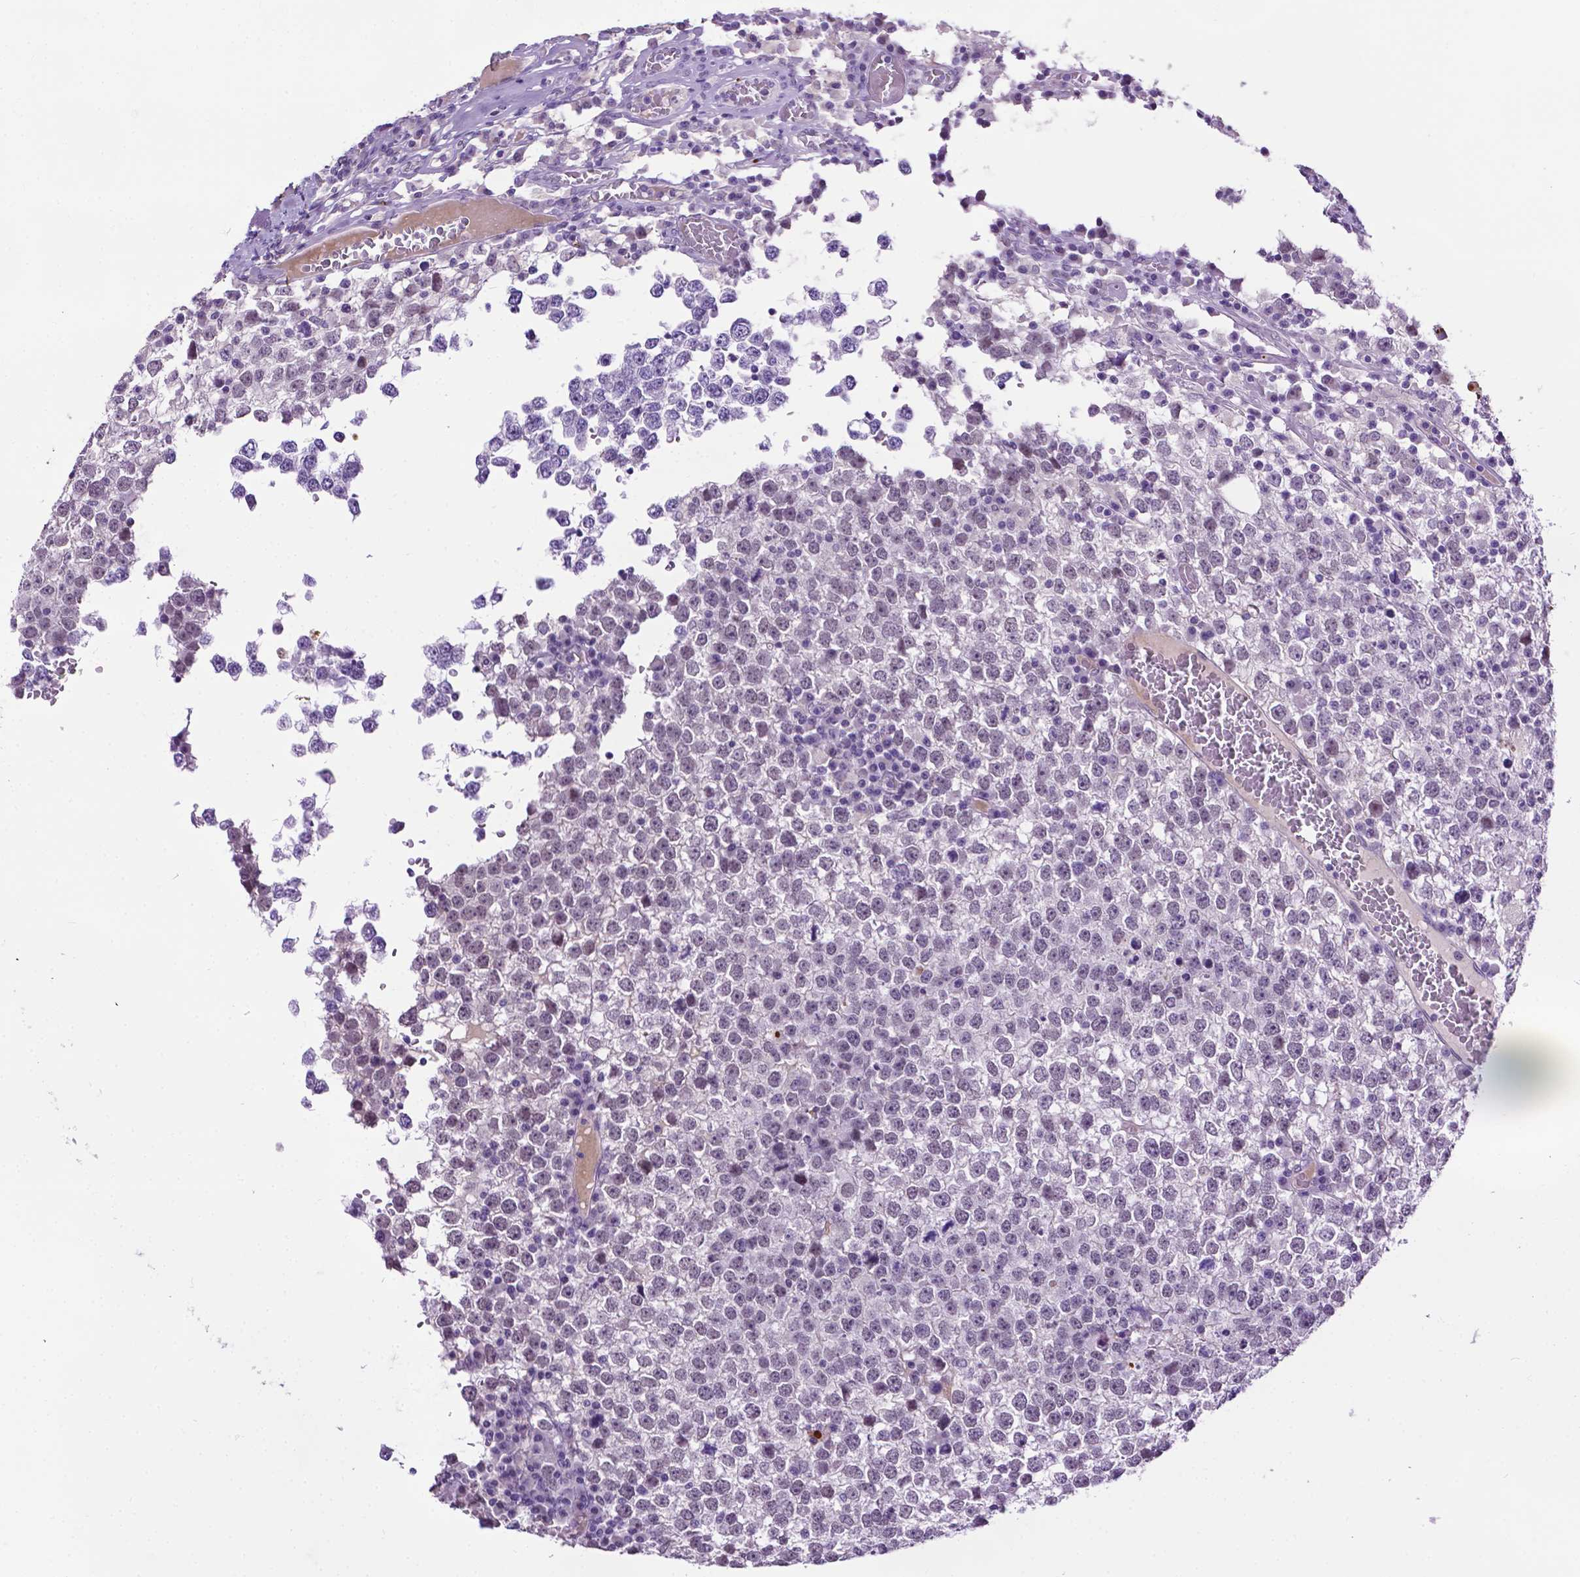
{"staining": {"intensity": "negative", "quantity": "none", "location": "none"}, "tissue": "testis cancer", "cell_type": "Tumor cells", "image_type": "cancer", "snomed": [{"axis": "morphology", "description": "Seminoma, NOS"}, {"axis": "topography", "description": "Testis"}], "caption": "DAB immunohistochemical staining of human seminoma (testis) demonstrates no significant expression in tumor cells.", "gene": "MMP27", "patient": {"sex": "male", "age": 65}}